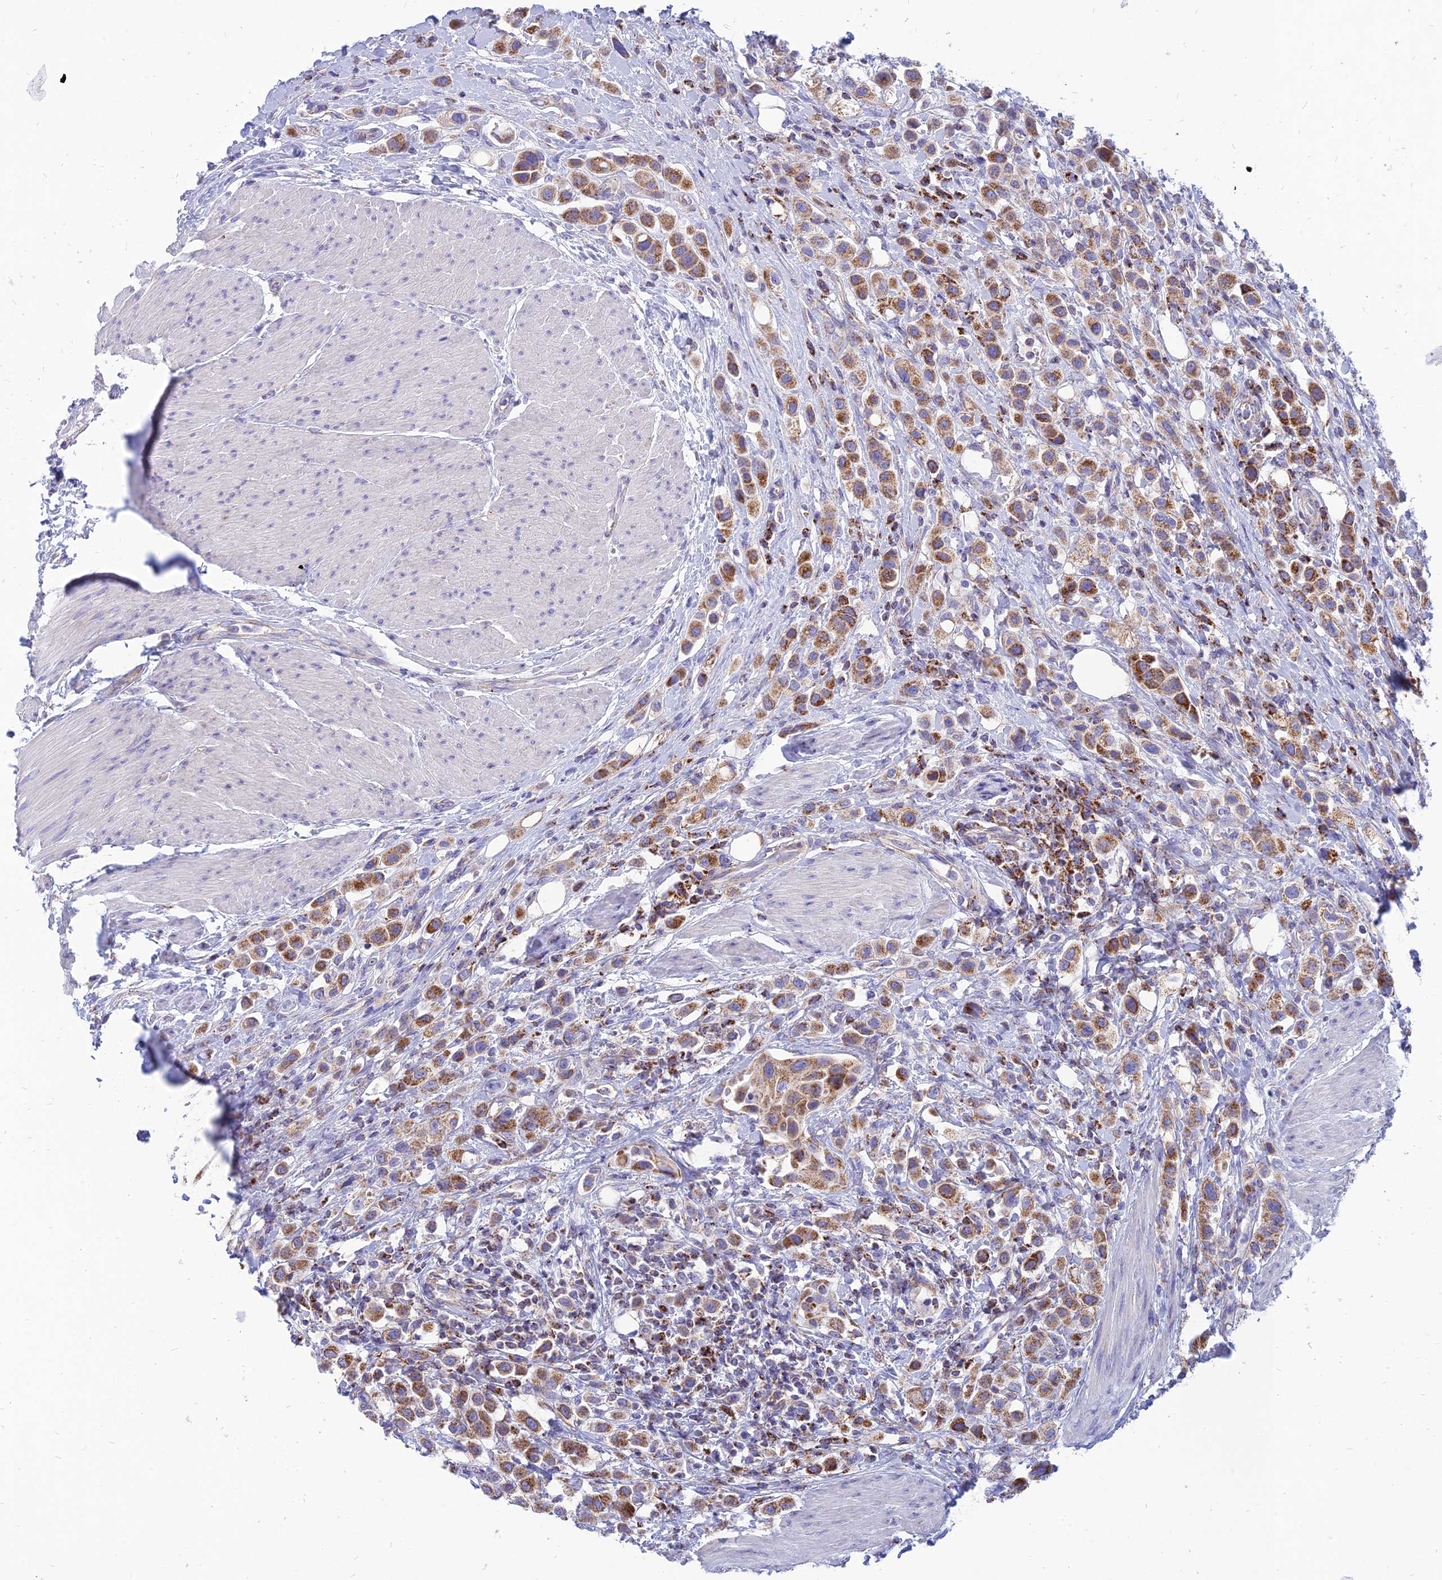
{"staining": {"intensity": "strong", "quantity": ">75%", "location": "cytoplasmic/membranous"}, "tissue": "urothelial cancer", "cell_type": "Tumor cells", "image_type": "cancer", "snomed": [{"axis": "morphology", "description": "Urothelial carcinoma, High grade"}, {"axis": "topography", "description": "Urinary bladder"}], "caption": "An image of urothelial cancer stained for a protein demonstrates strong cytoplasmic/membranous brown staining in tumor cells. The staining was performed using DAB, with brown indicating positive protein expression. Nuclei are stained blue with hematoxylin.", "gene": "PACC1", "patient": {"sex": "male", "age": 50}}